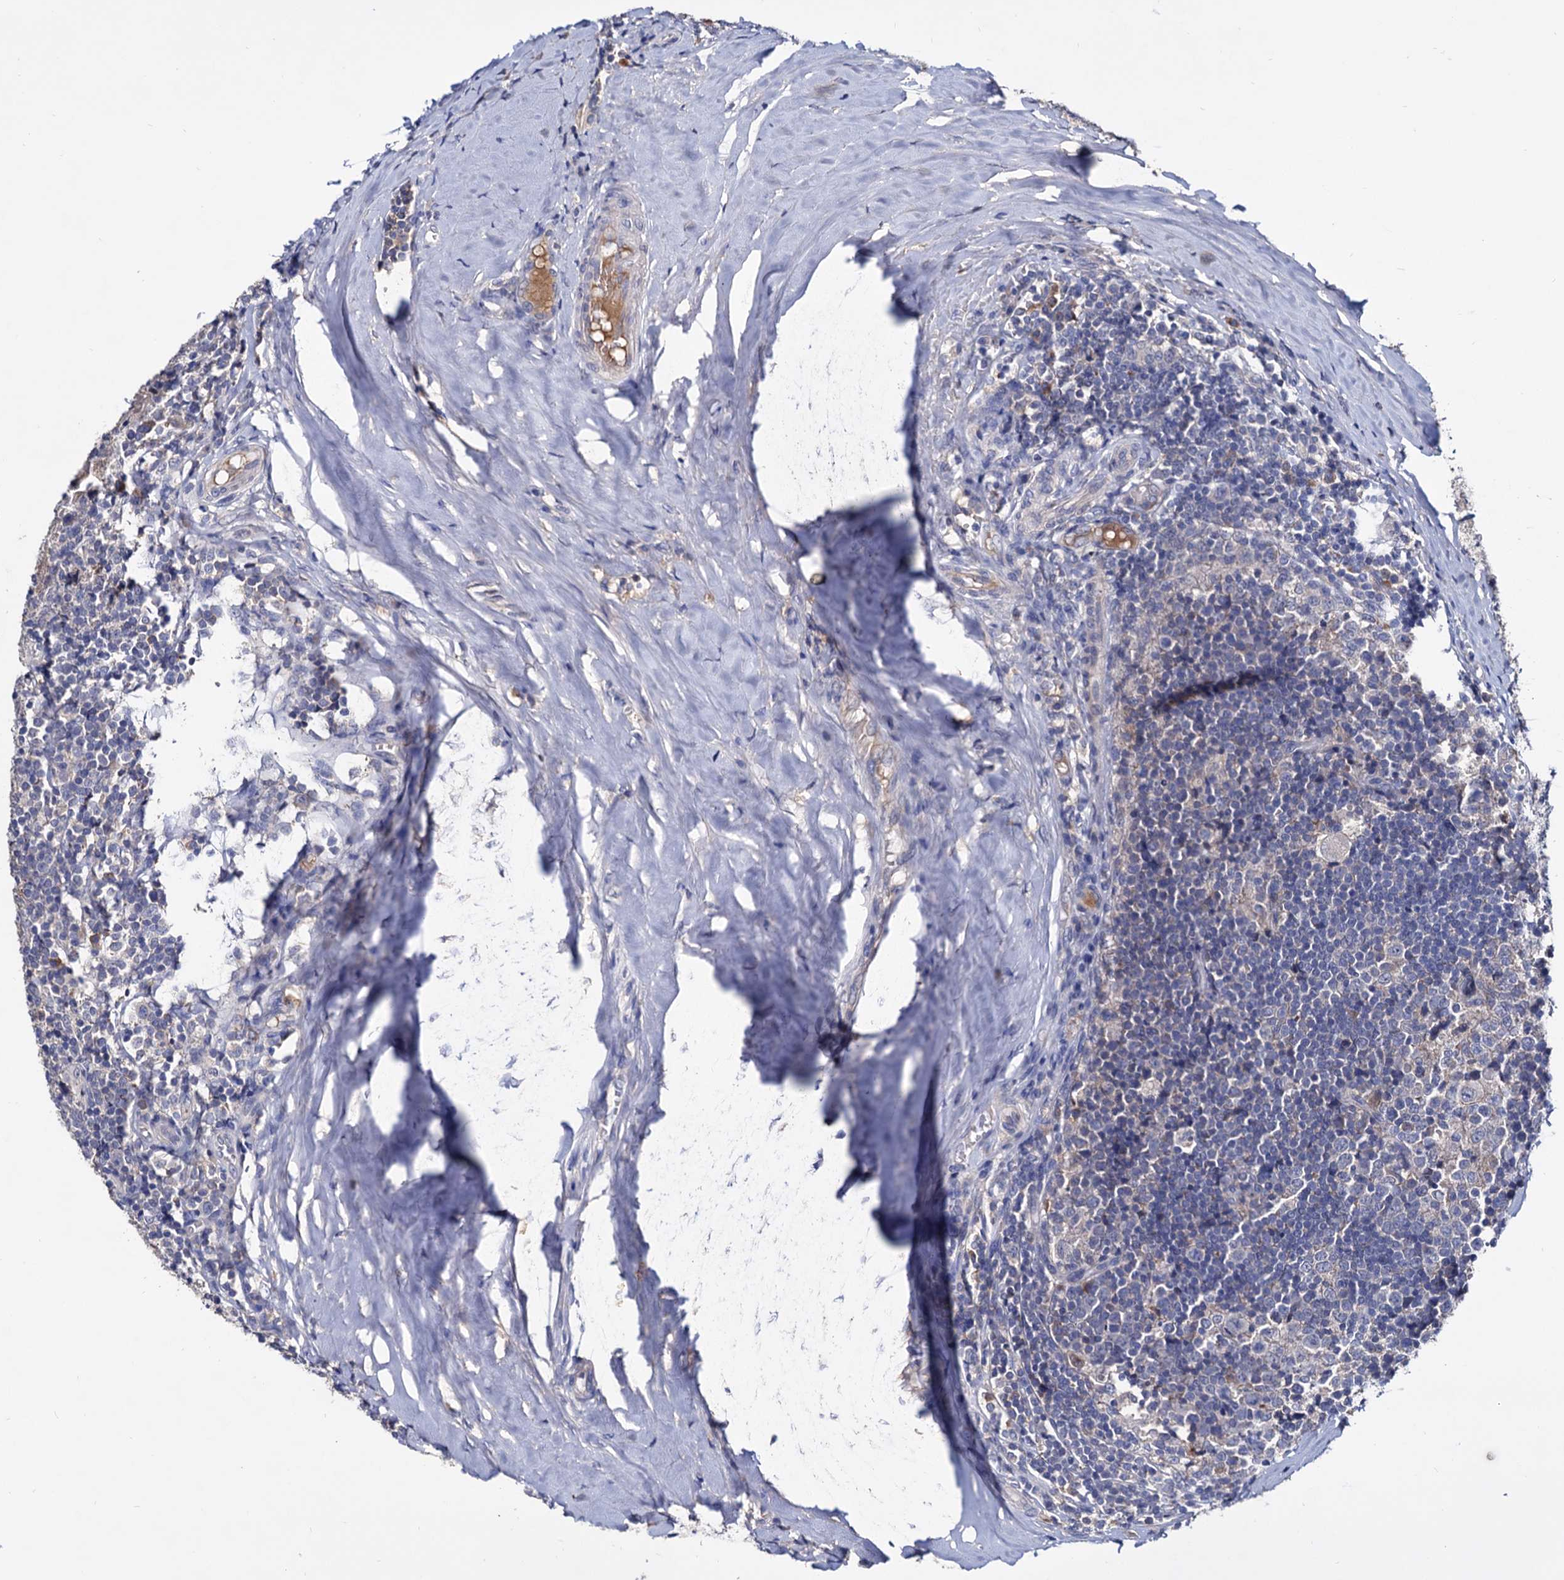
{"staining": {"intensity": "negative", "quantity": "none", "location": "none"}, "tissue": "tonsil", "cell_type": "Germinal center cells", "image_type": "normal", "snomed": [{"axis": "morphology", "description": "Normal tissue, NOS"}, {"axis": "topography", "description": "Tonsil"}], "caption": "Immunohistochemical staining of normal tonsil exhibits no significant expression in germinal center cells.", "gene": "NPAS4", "patient": {"sex": "female", "age": 19}}